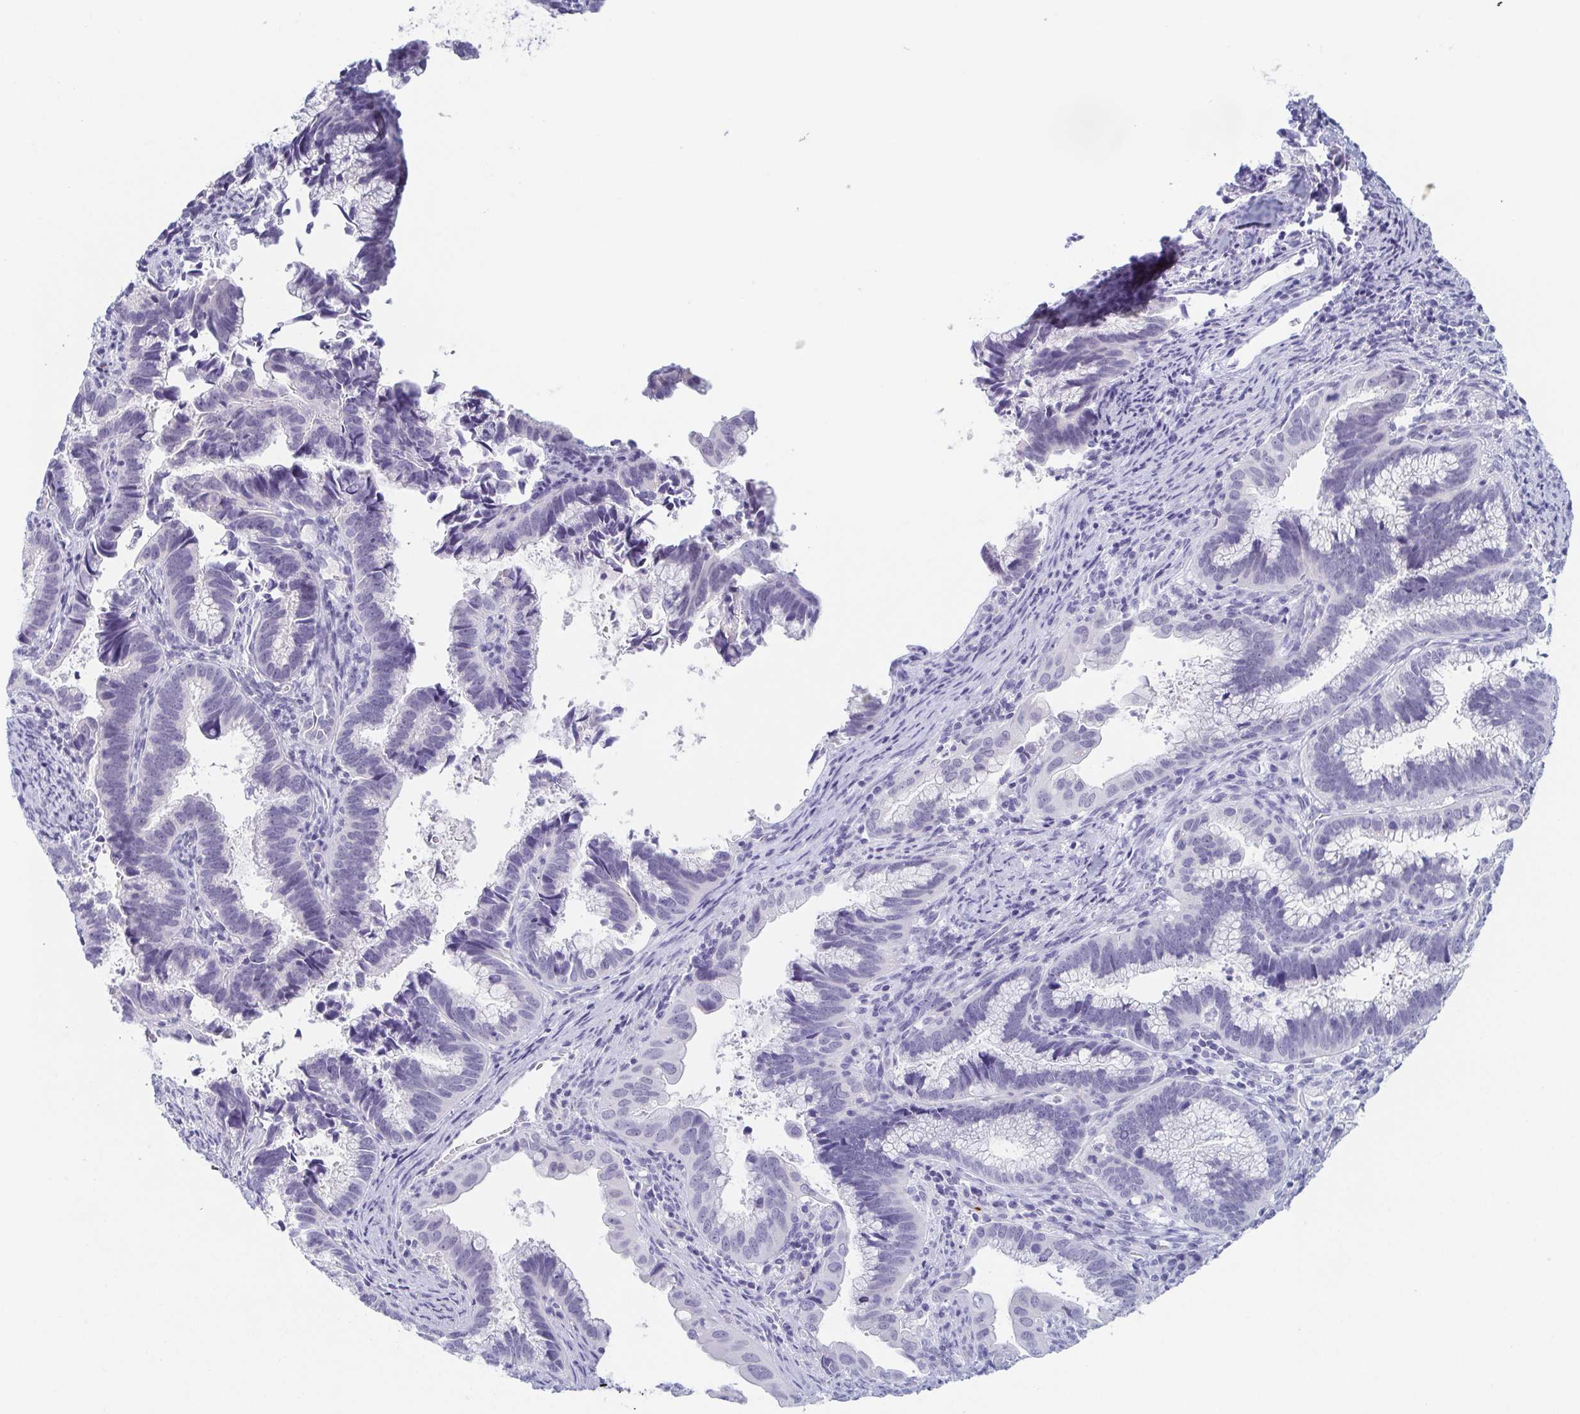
{"staining": {"intensity": "negative", "quantity": "none", "location": "none"}, "tissue": "cervical cancer", "cell_type": "Tumor cells", "image_type": "cancer", "snomed": [{"axis": "morphology", "description": "Adenocarcinoma, NOS"}, {"axis": "topography", "description": "Cervix"}], "caption": "Tumor cells show no significant positivity in cervical adenocarcinoma.", "gene": "REG4", "patient": {"sex": "female", "age": 61}}